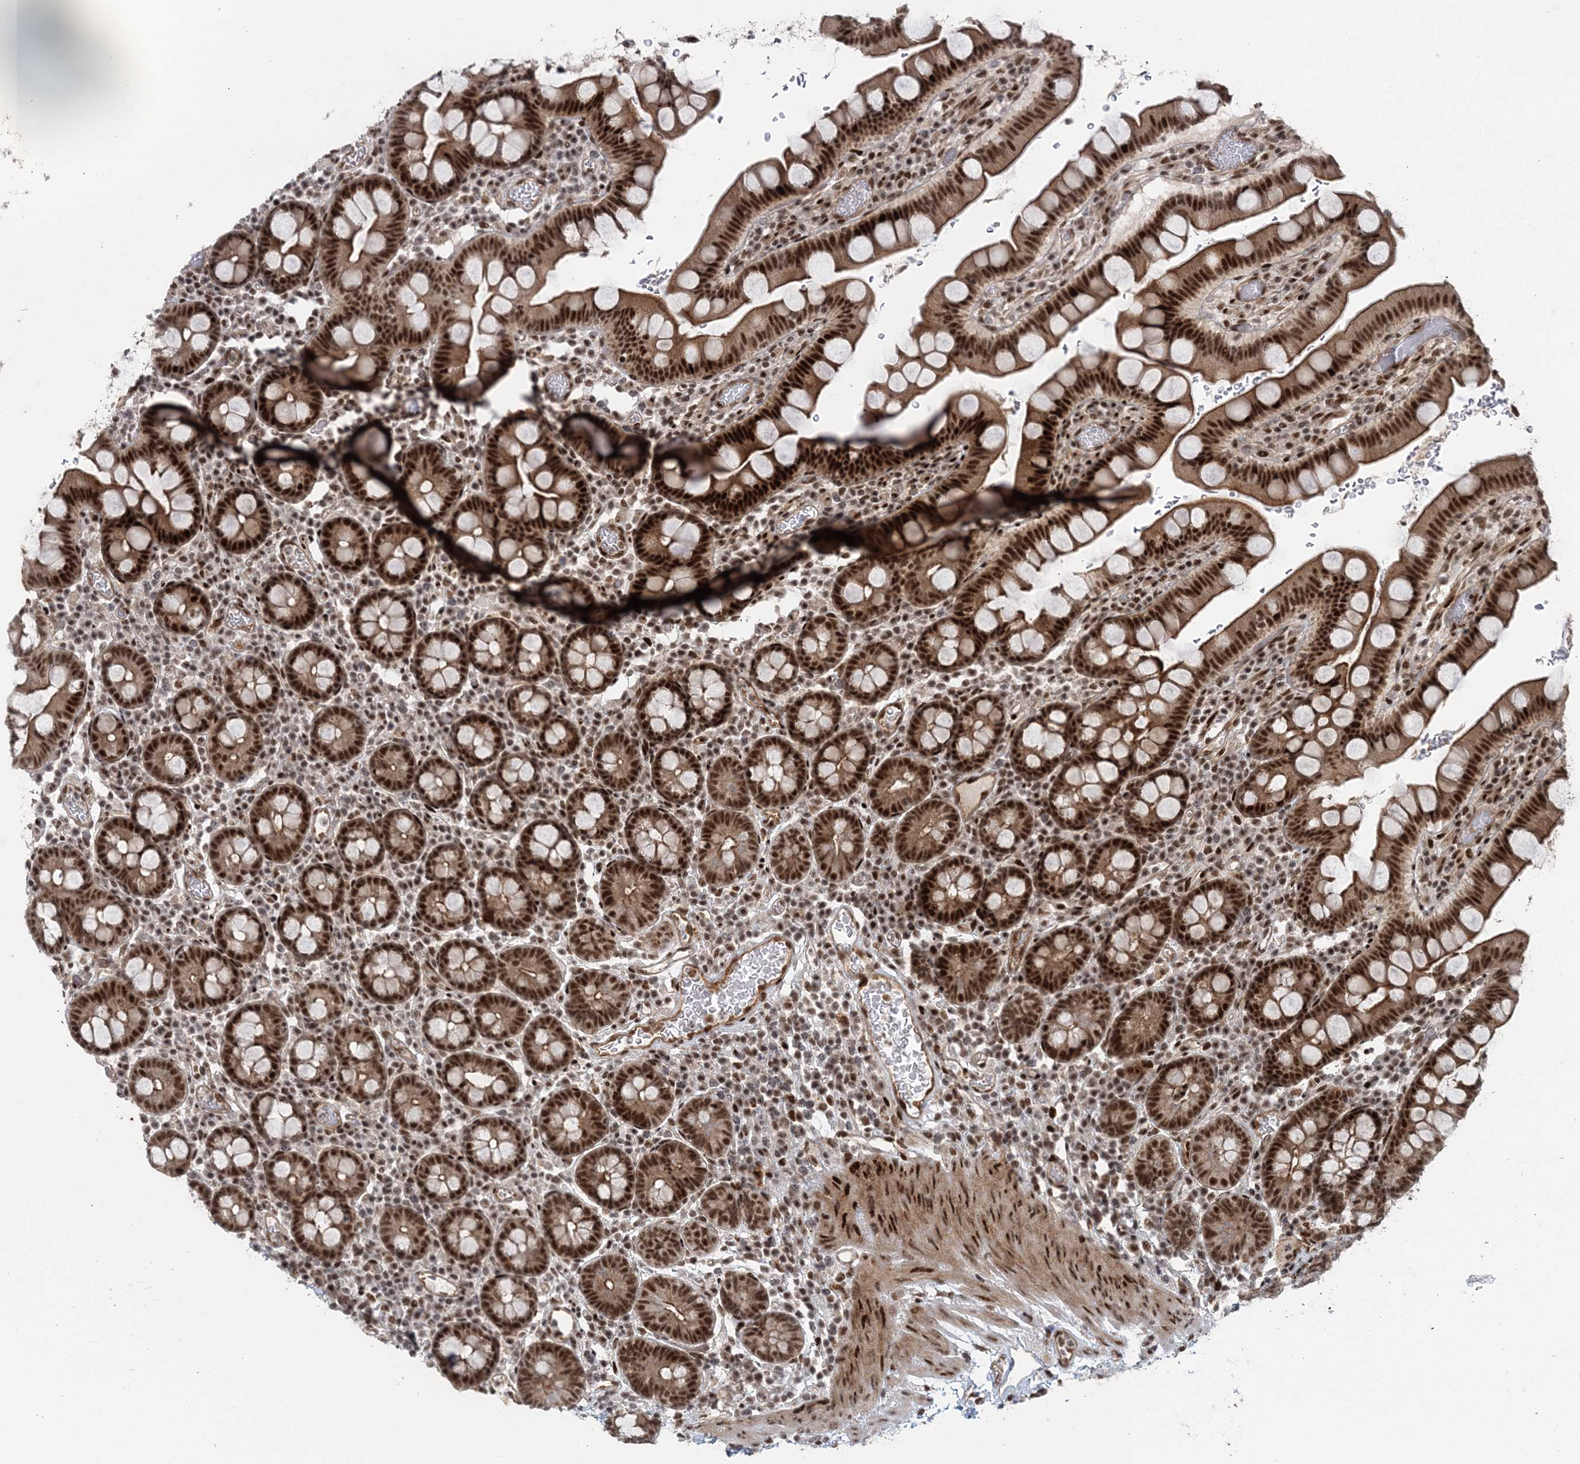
{"staining": {"intensity": "strong", "quantity": ">75%", "location": "cytoplasmic/membranous,nuclear"}, "tissue": "small intestine", "cell_type": "Glandular cells", "image_type": "normal", "snomed": [{"axis": "morphology", "description": "Normal tissue, NOS"}, {"axis": "topography", "description": "Stomach, upper"}, {"axis": "topography", "description": "Stomach, lower"}, {"axis": "topography", "description": "Small intestine"}], "caption": "Immunohistochemical staining of unremarkable human small intestine shows high levels of strong cytoplasmic/membranous,nuclear positivity in approximately >75% of glandular cells. The protein is shown in brown color, while the nuclei are stained blue.", "gene": "CWC22", "patient": {"sex": "male", "age": 68}}